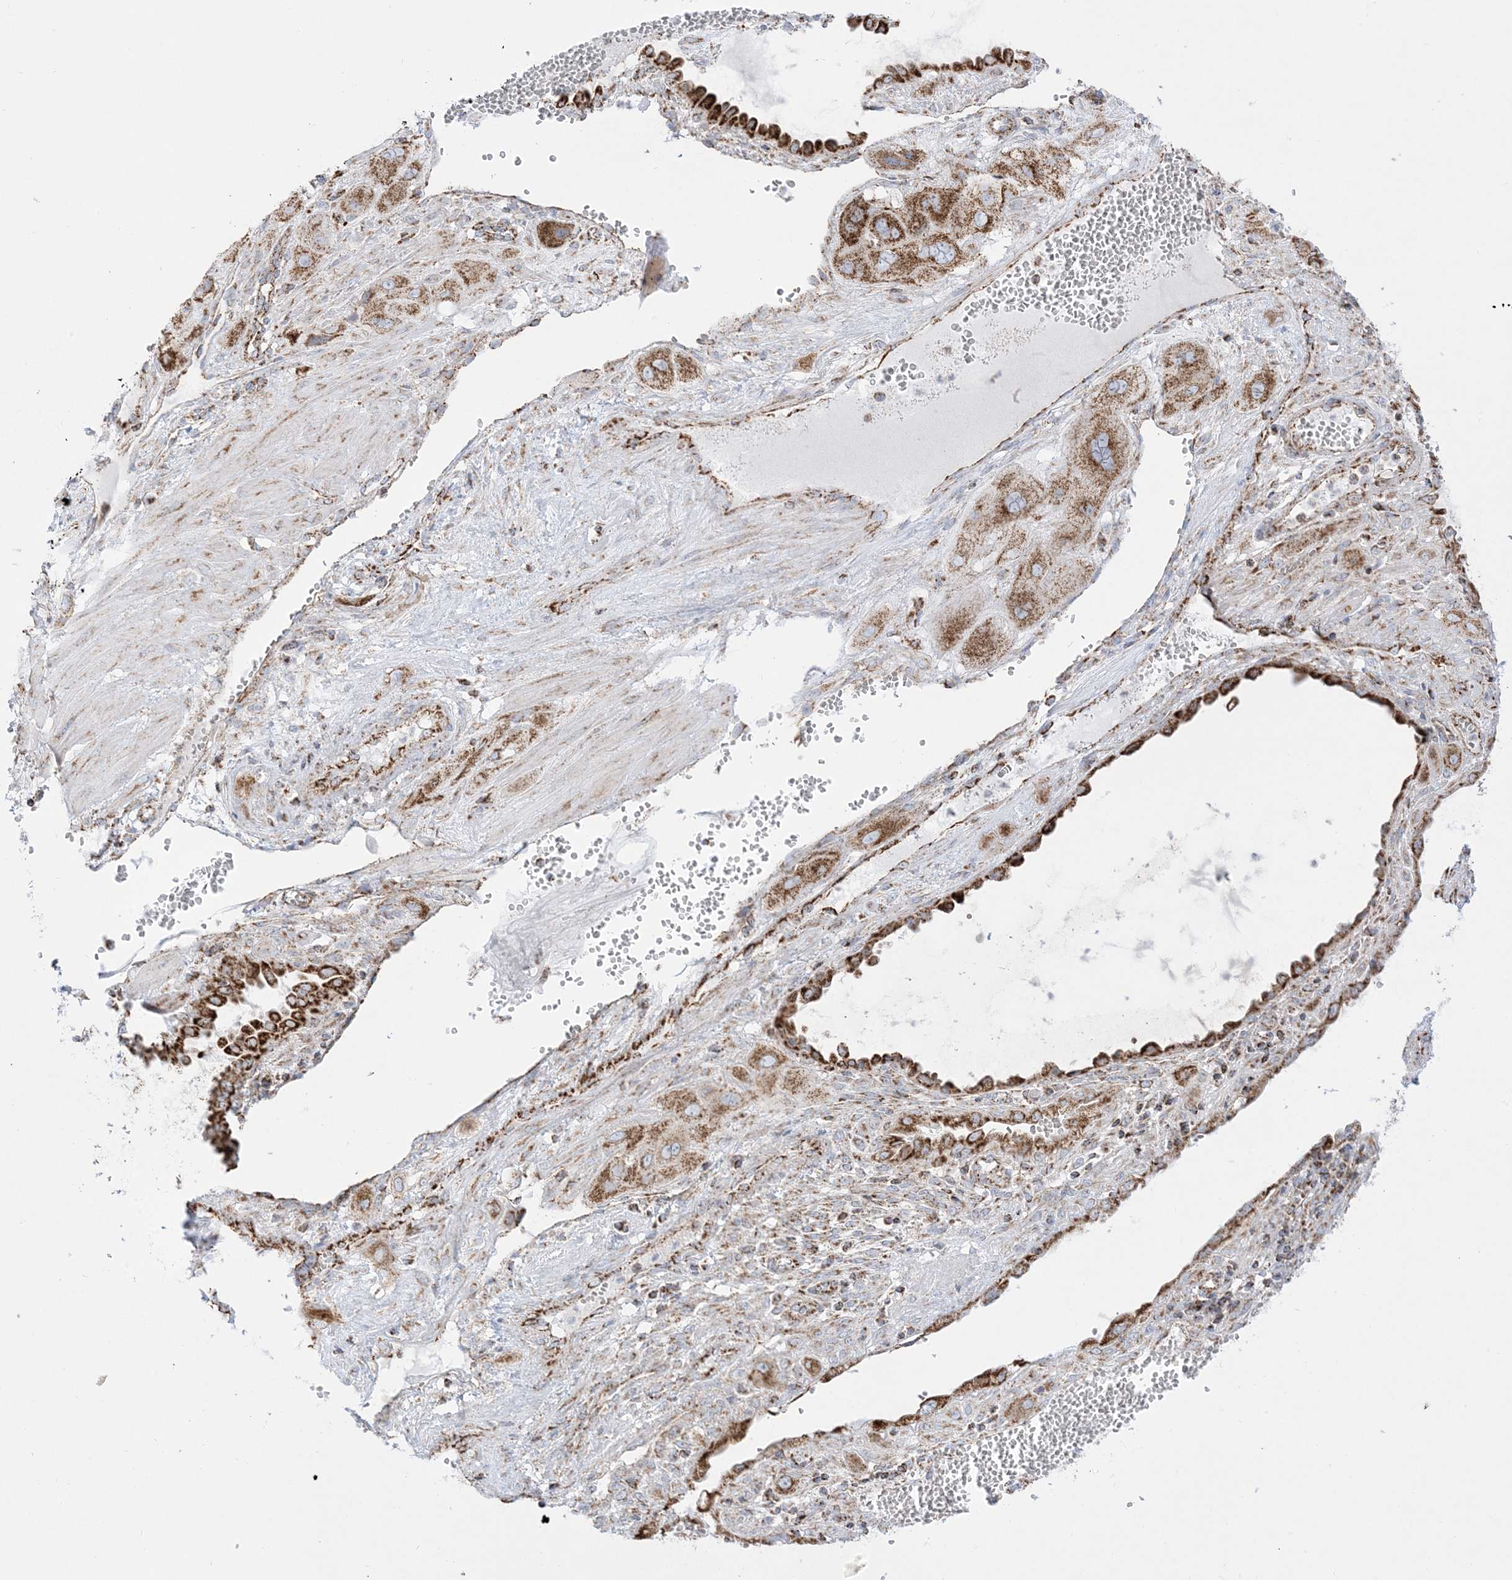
{"staining": {"intensity": "moderate", "quantity": ">75%", "location": "cytoplasmic/membranous"}, "tissue": "cervical cancer", "cell_type": "Tumor cells", "image_type": "cancer", "snomed": [{"axis": "morphology", "description": "Squamous cell carcinoma, NOS"}, {"axis": "topography", "description": "Cervix"}], "caption": "This histopathology image demonstrates immunohistochemistry staining of human cervical squamous cell carcinoma, with medium moderate cytoplasmic/membranous staining in approximately >75% of tumor cells.", "gene": "MRPS36", "patient": {"sex": "female", "age": 34}}